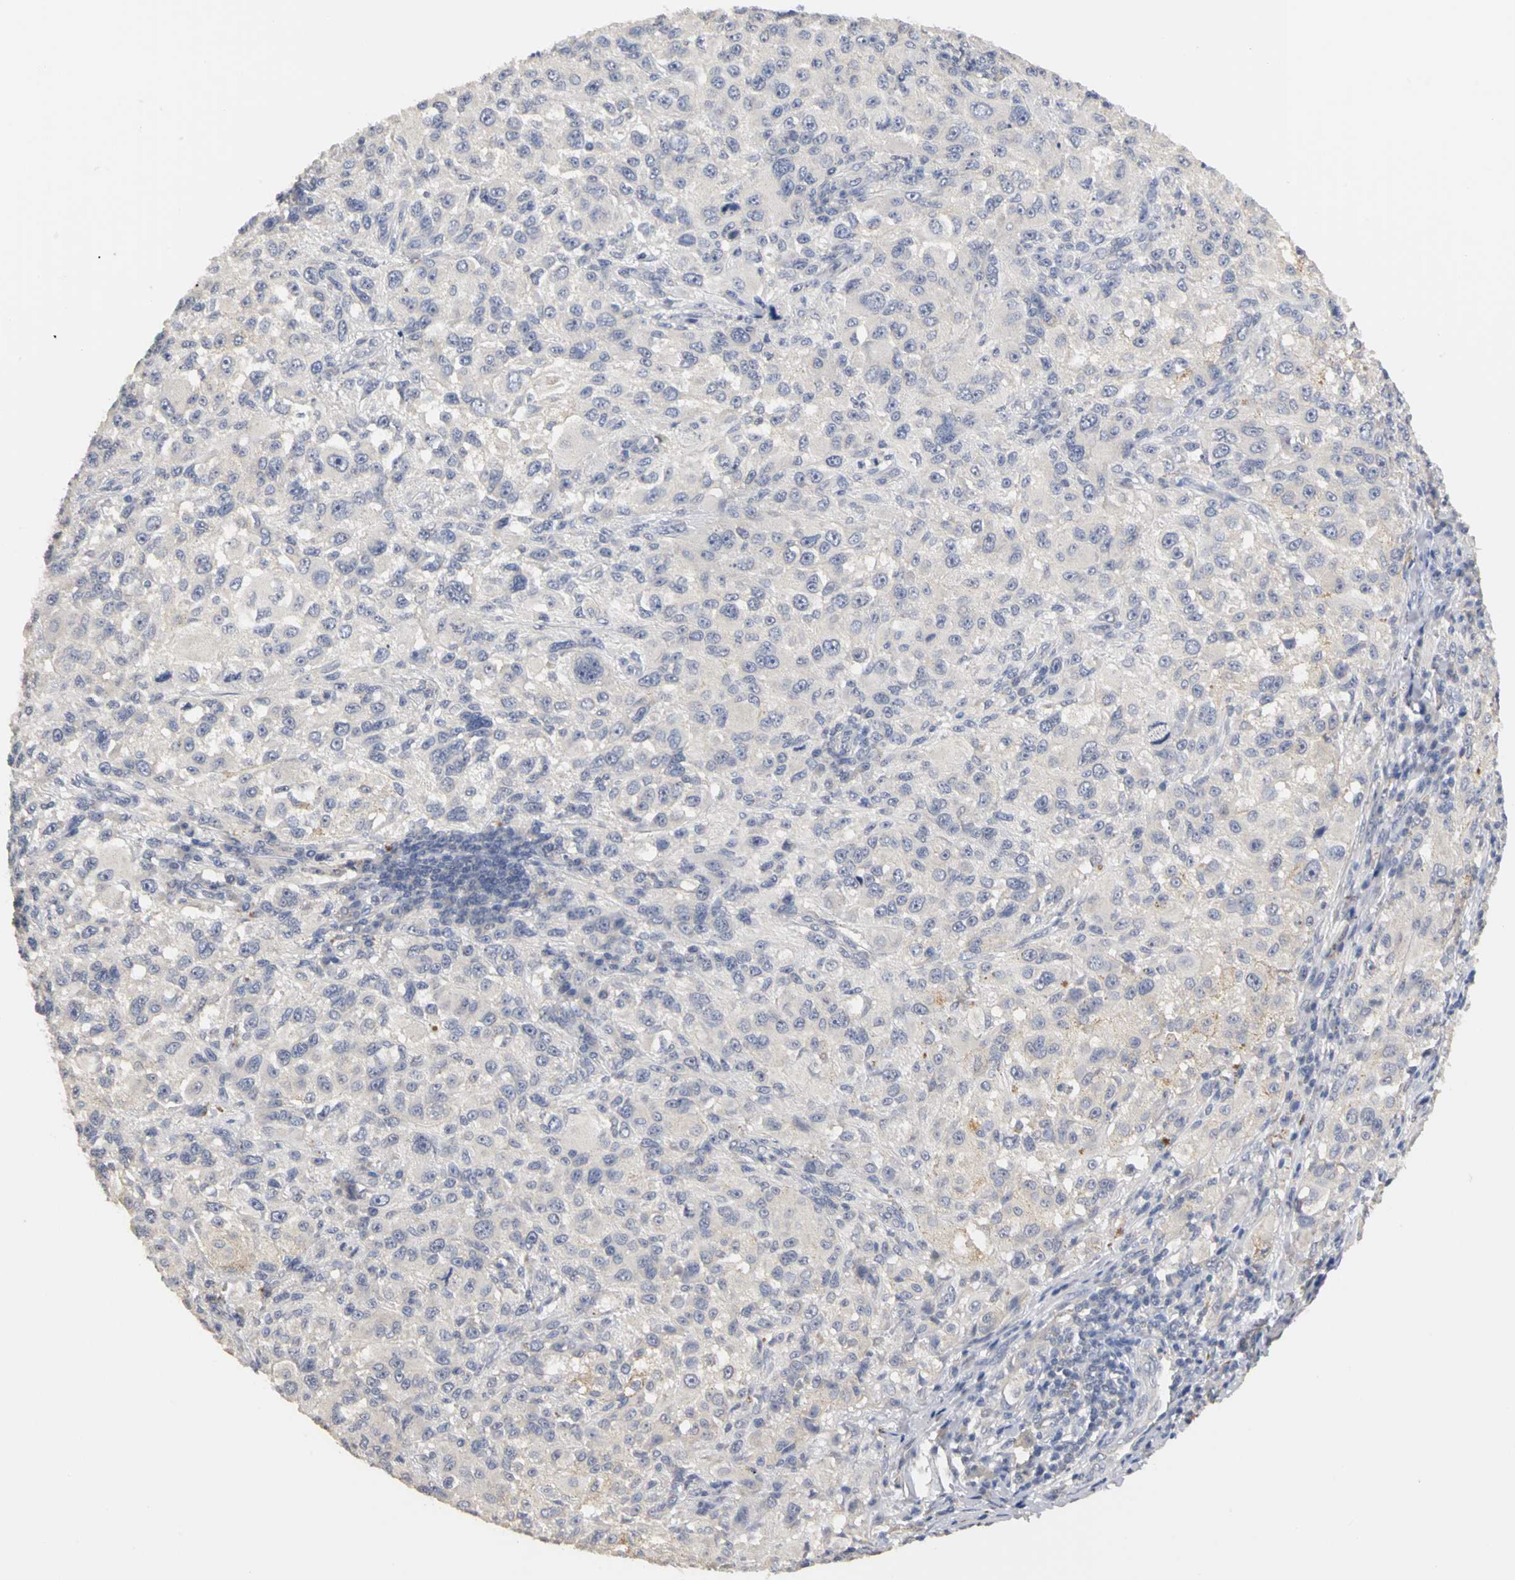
{"staining": {"intensity": "negative", "quantity": "none", "location": "none"}, "tissue": "melanoma", "cell_type": "Tumor cells", "image_type": "cancer", "snomed": [{"axis": "morphology", "description": "Necrosis, NOS"}, {"axis": "morphology", "description": "Malignant melanoma, NOS"}, {"axis": "topography", "description": "Skin"}], "caption": "Protein analysis of malignant melanoma shows no significant expression in tumor cells.", "gene": "PGR", "patient": {"sex": "female", "age": 87}}